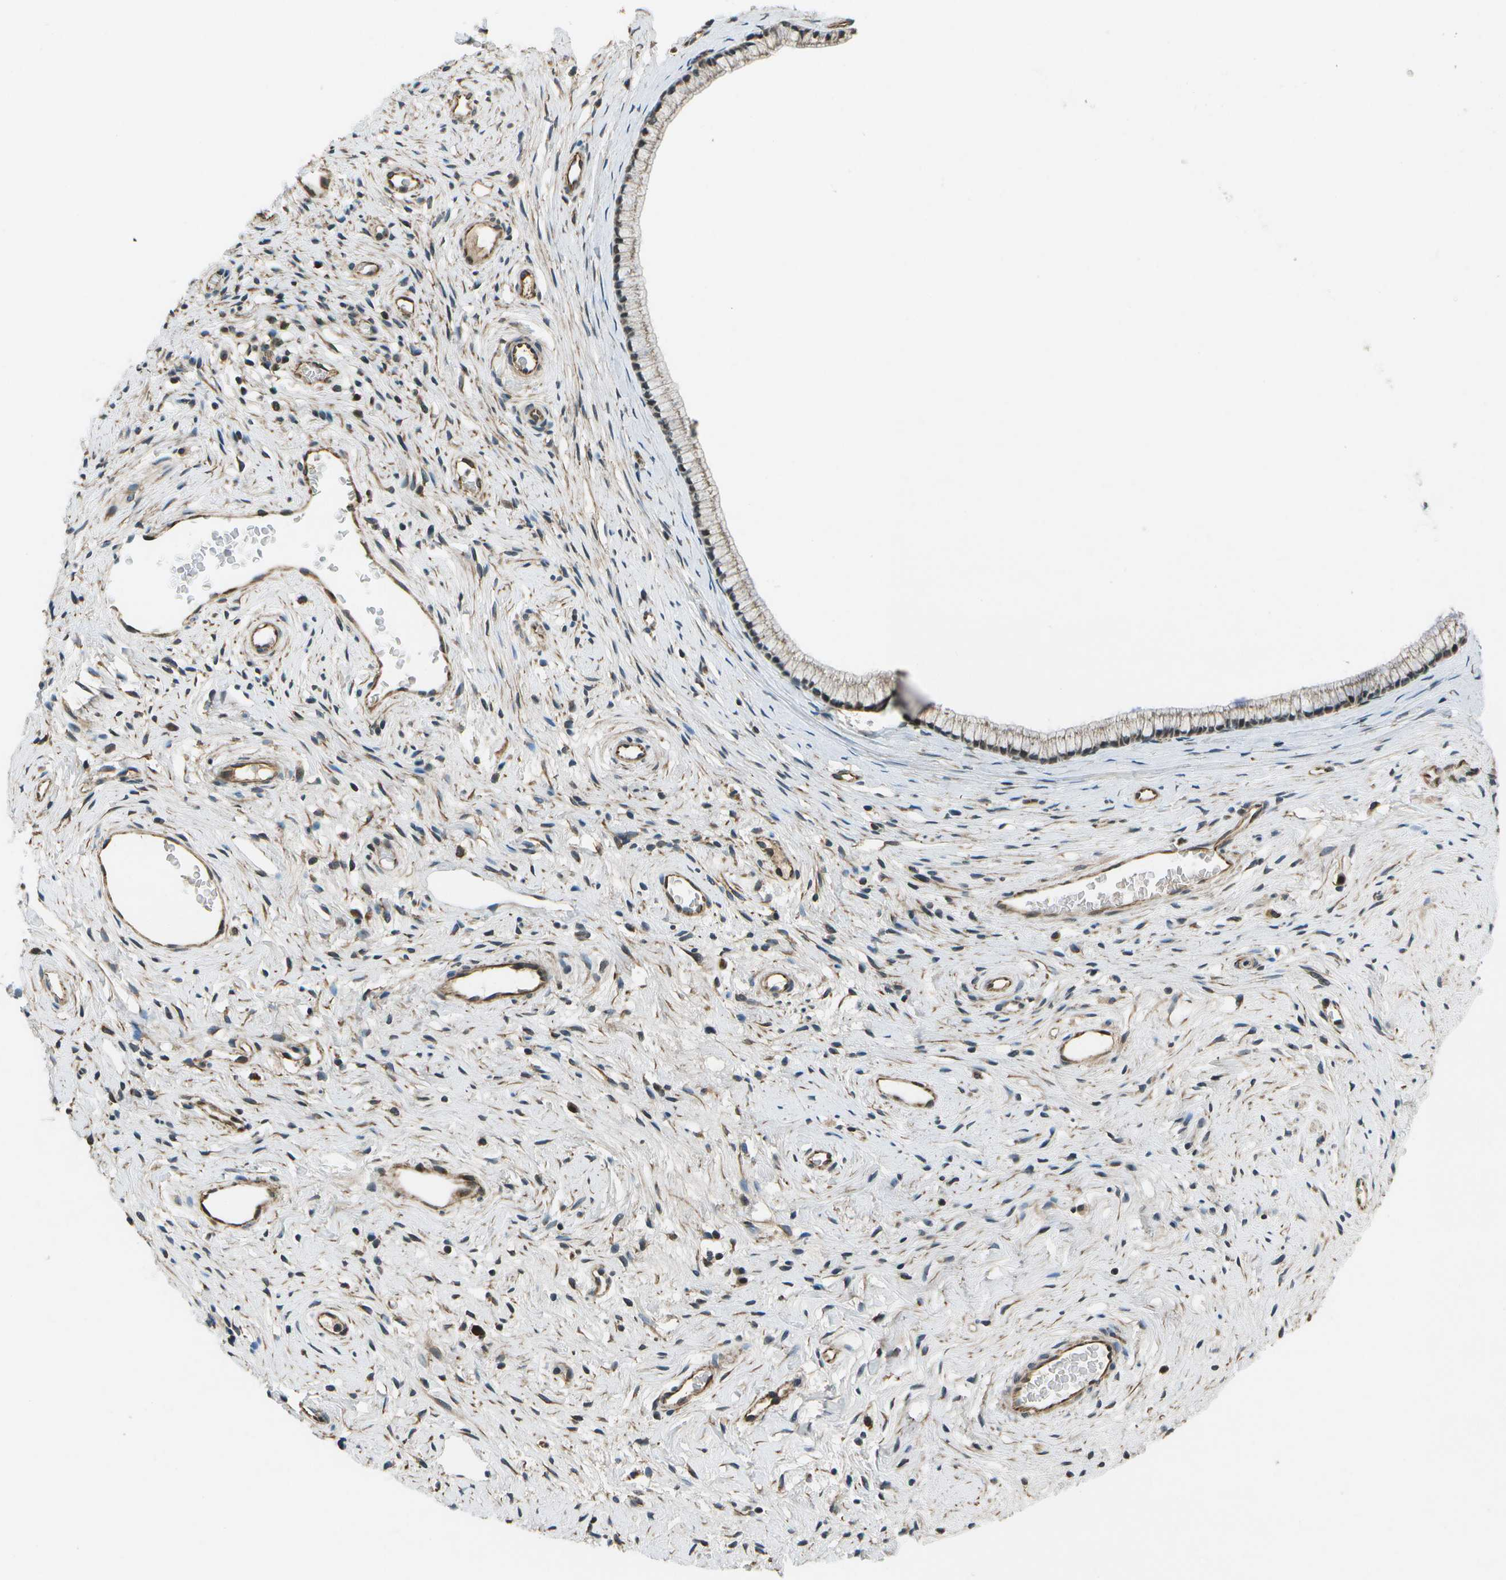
{"staining": {"intensity": "weak", "quantity": "25%-75%", "location": "cytoplasmic/membranous"}, "tissue": "cervix", "cell_type": "Glandular cells", "image_type": "normal", "snomed": [{"axis": "morphology", "description": "Normal tissue, NOS"}, {"axis": "topography", "description": "Cervix"}], "caption": "Normal cervix reveals weak cytoplasmic/membranous positivity in approximately 25%-75% of glandular cells, visualized by immunohistochemistry. The protein of interest is stained brown, and the nuclei are stained in blue (DAB IHC with brightfield microscopy, high magnification).", "gene": "EIF2AK1", "patient": {"sex": "female", "age": 77}}